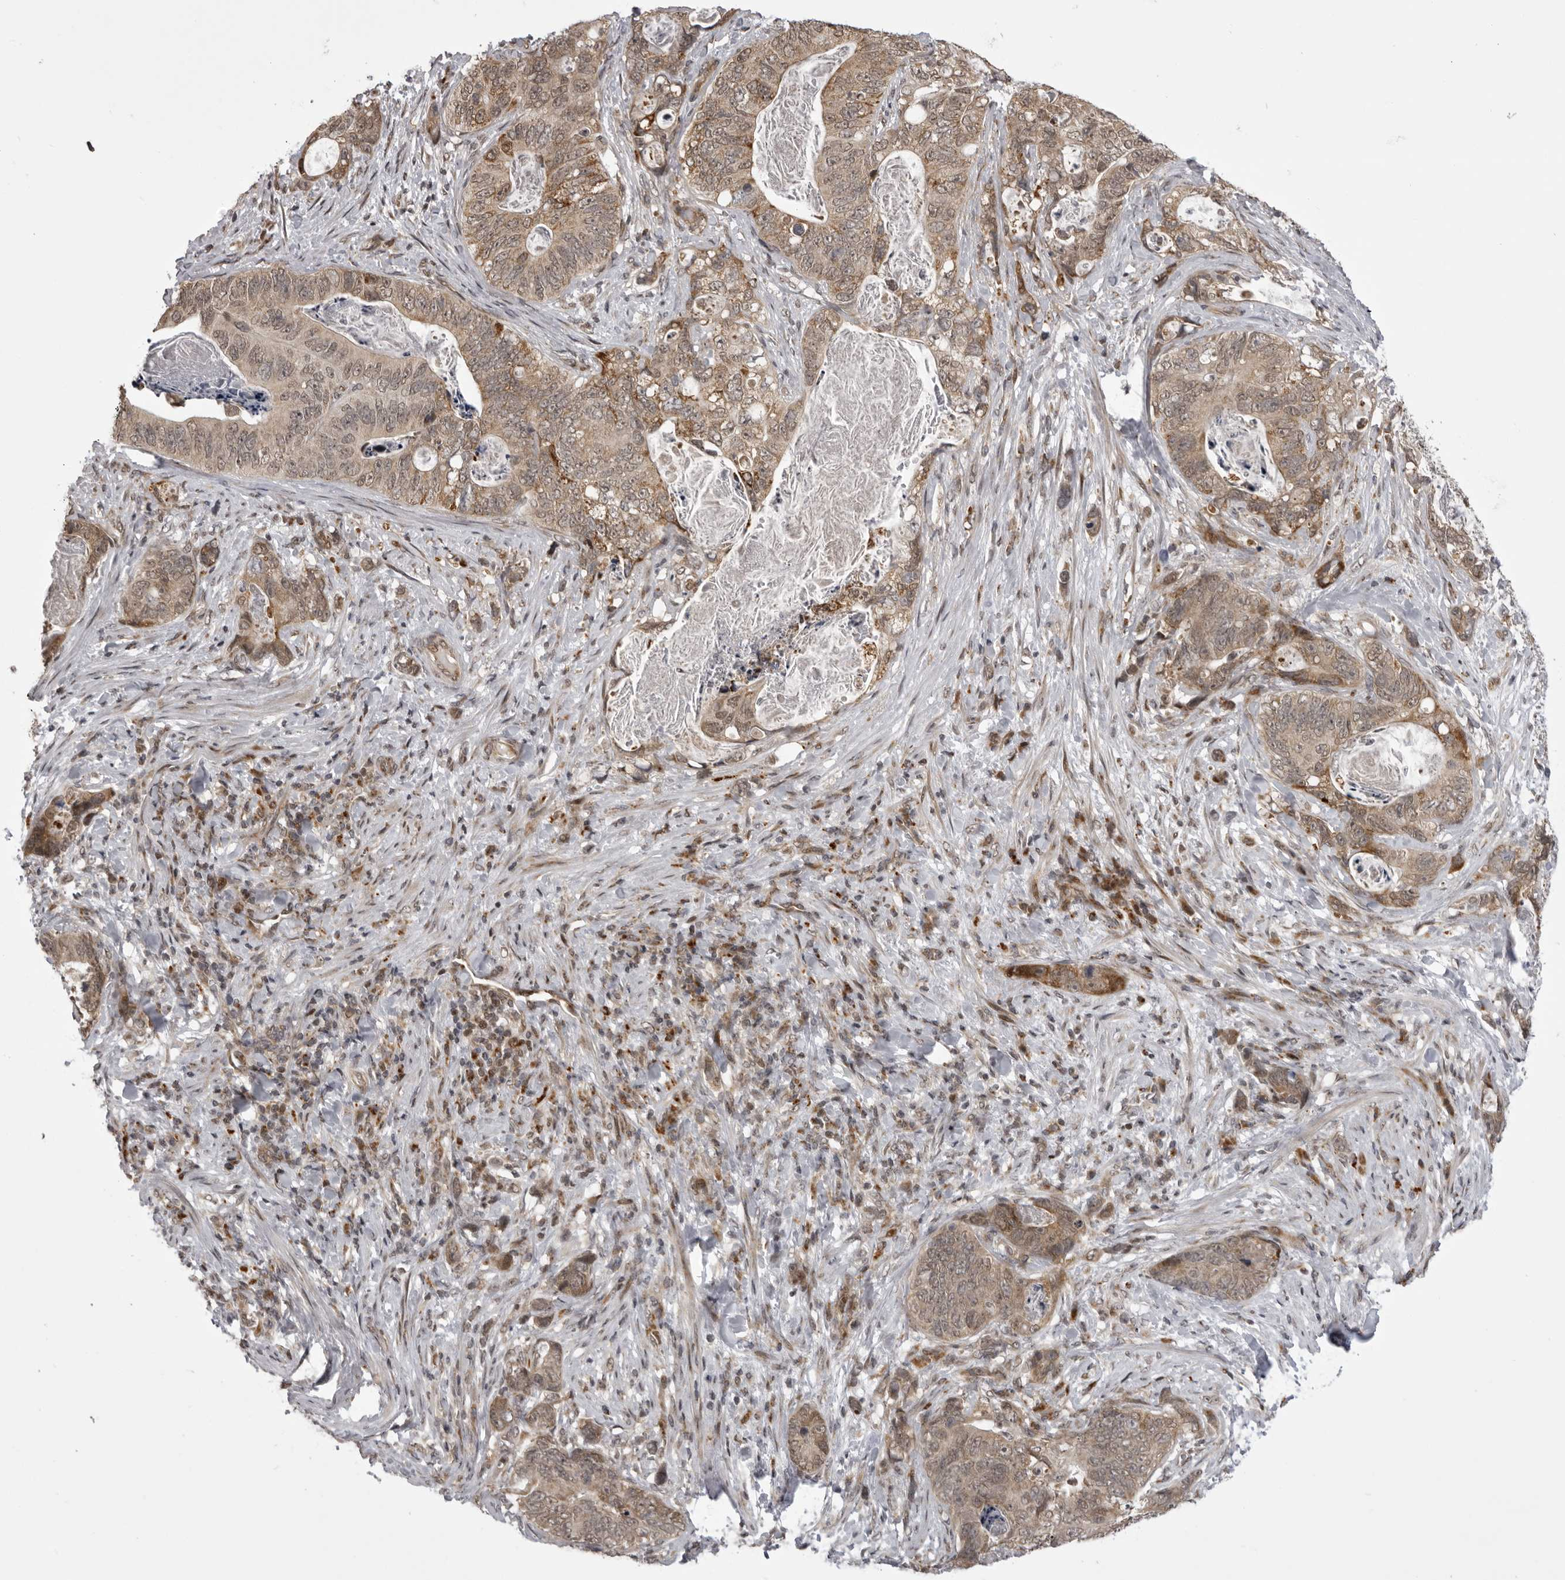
{"staining": {"intensity": "moderate", "quantity": "25%-75%", "location": "cytoplasmic/membranous"}, "tissue": "stomach cancer", "cell_type": "Tumor cells", "image_type": "cancer", "snomed": [{"axis": "morphology", "description": "Normal tissue, NOS"}, {"axis": "morphology", "description": "Adenocarcinoma, NOS"}, {"axis": "topography", "description": "Stomach"}], "caption": "IHC (DAB (3,3'-diaminobenzidine)) staining of adenocarcinoma (stomach) exhibits moderate cytoplasmic/membranous protein staining in about 25%-75% of tumor cells.", "gene": "C1orf109", "patient": {"sex": "female", "age": 89}}